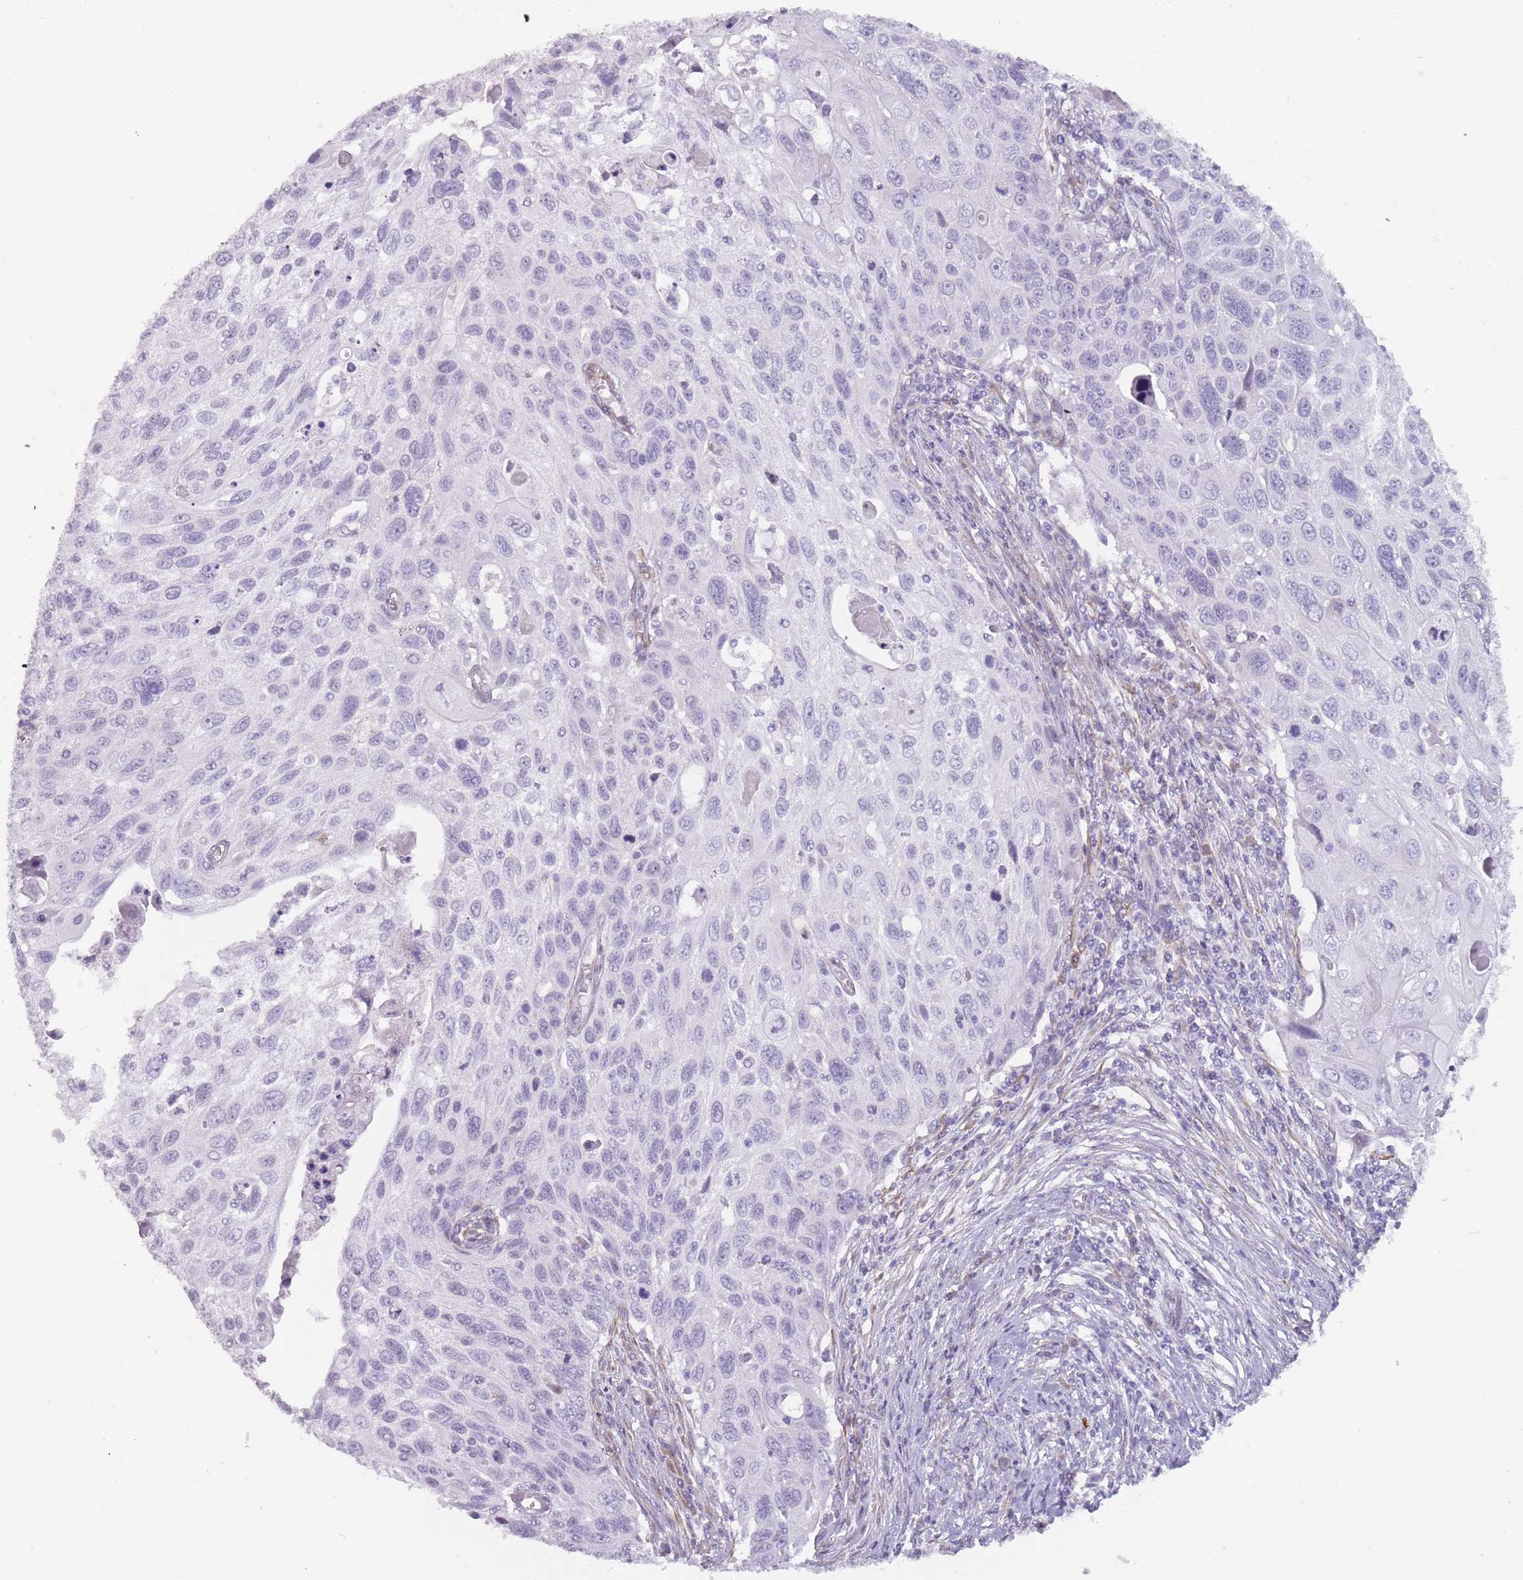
{"staining": {"intensity": "negative", "quantity": "none", "location": "none"}, "tissue": "cervical cancer", "cell_type": "Tumor cells", "image_type": "cancer", "snomed": [{"axis": "morphology", "description": "Squamous cell carcinoma, NOS"}, {"axis": "topography", "description": "Cervix"}], "caption": "This is an immunohistochemistry (IHC) micrograph of human cervical squamous cell carcinoma. There is no positivity in tumor cells.", "gene": "DDX4", "patient": {"sex": "female", "age": 70}}